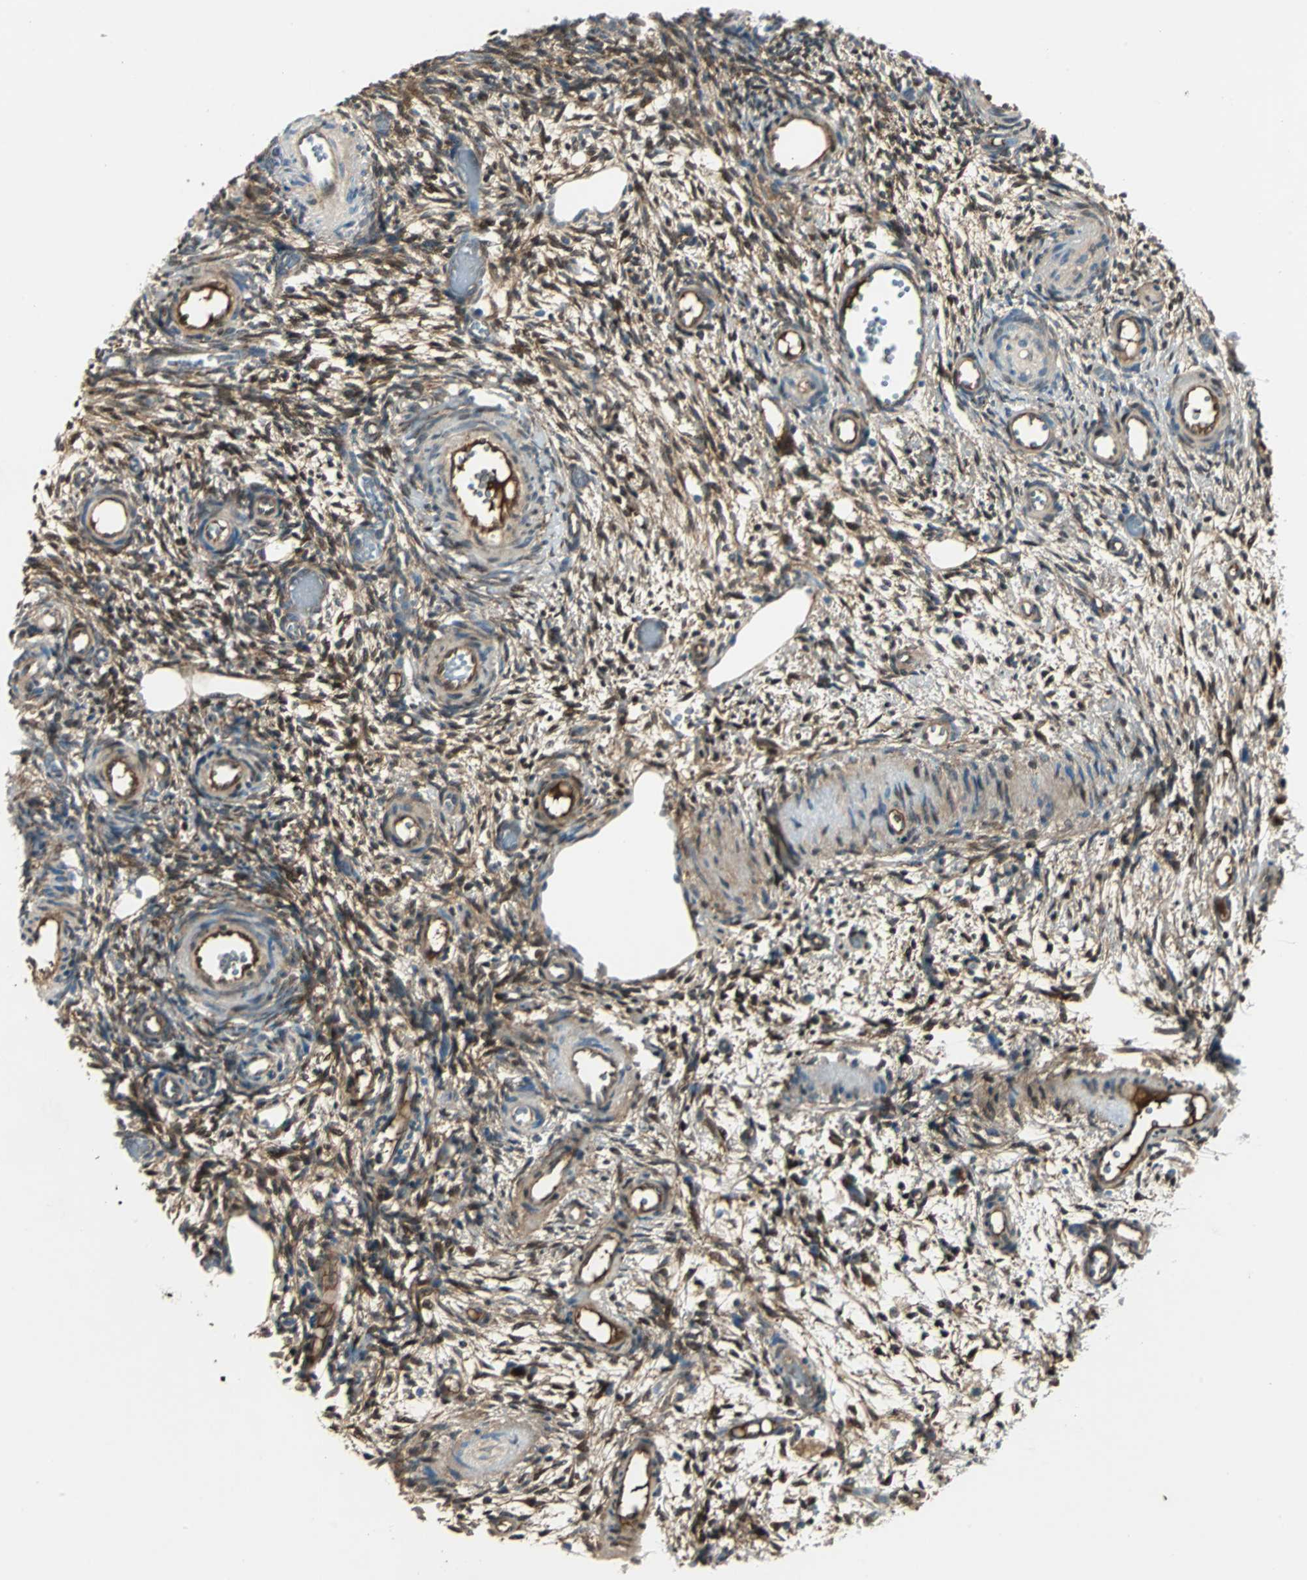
{"staining": {"intensity": "strong", "quantity": "25%-75%", "location": "cytoplasmic/membranous,nuclear"}, "tissue": "ovary", "cell_type": "Ovarian stroma cells", "image_type": "normal", "snomed": [{"axis": "morphology", "description": "Normal tissue, NOS"}, {"axis": "topography", "description": "Ovary"}], "caption": "IHC histopathology image of unremarkable ovary: human ovary stained using immunohistochemistry reveals high levels of strong protein expression localized specifically in the cytoplasmic/membranous,nuclear of ovarian stroma cells, appearing as a cytoplasmic/membranous,nuclear brown color.", "gene": "FHL2", "patient": {"sex": "female", "age": 35}}